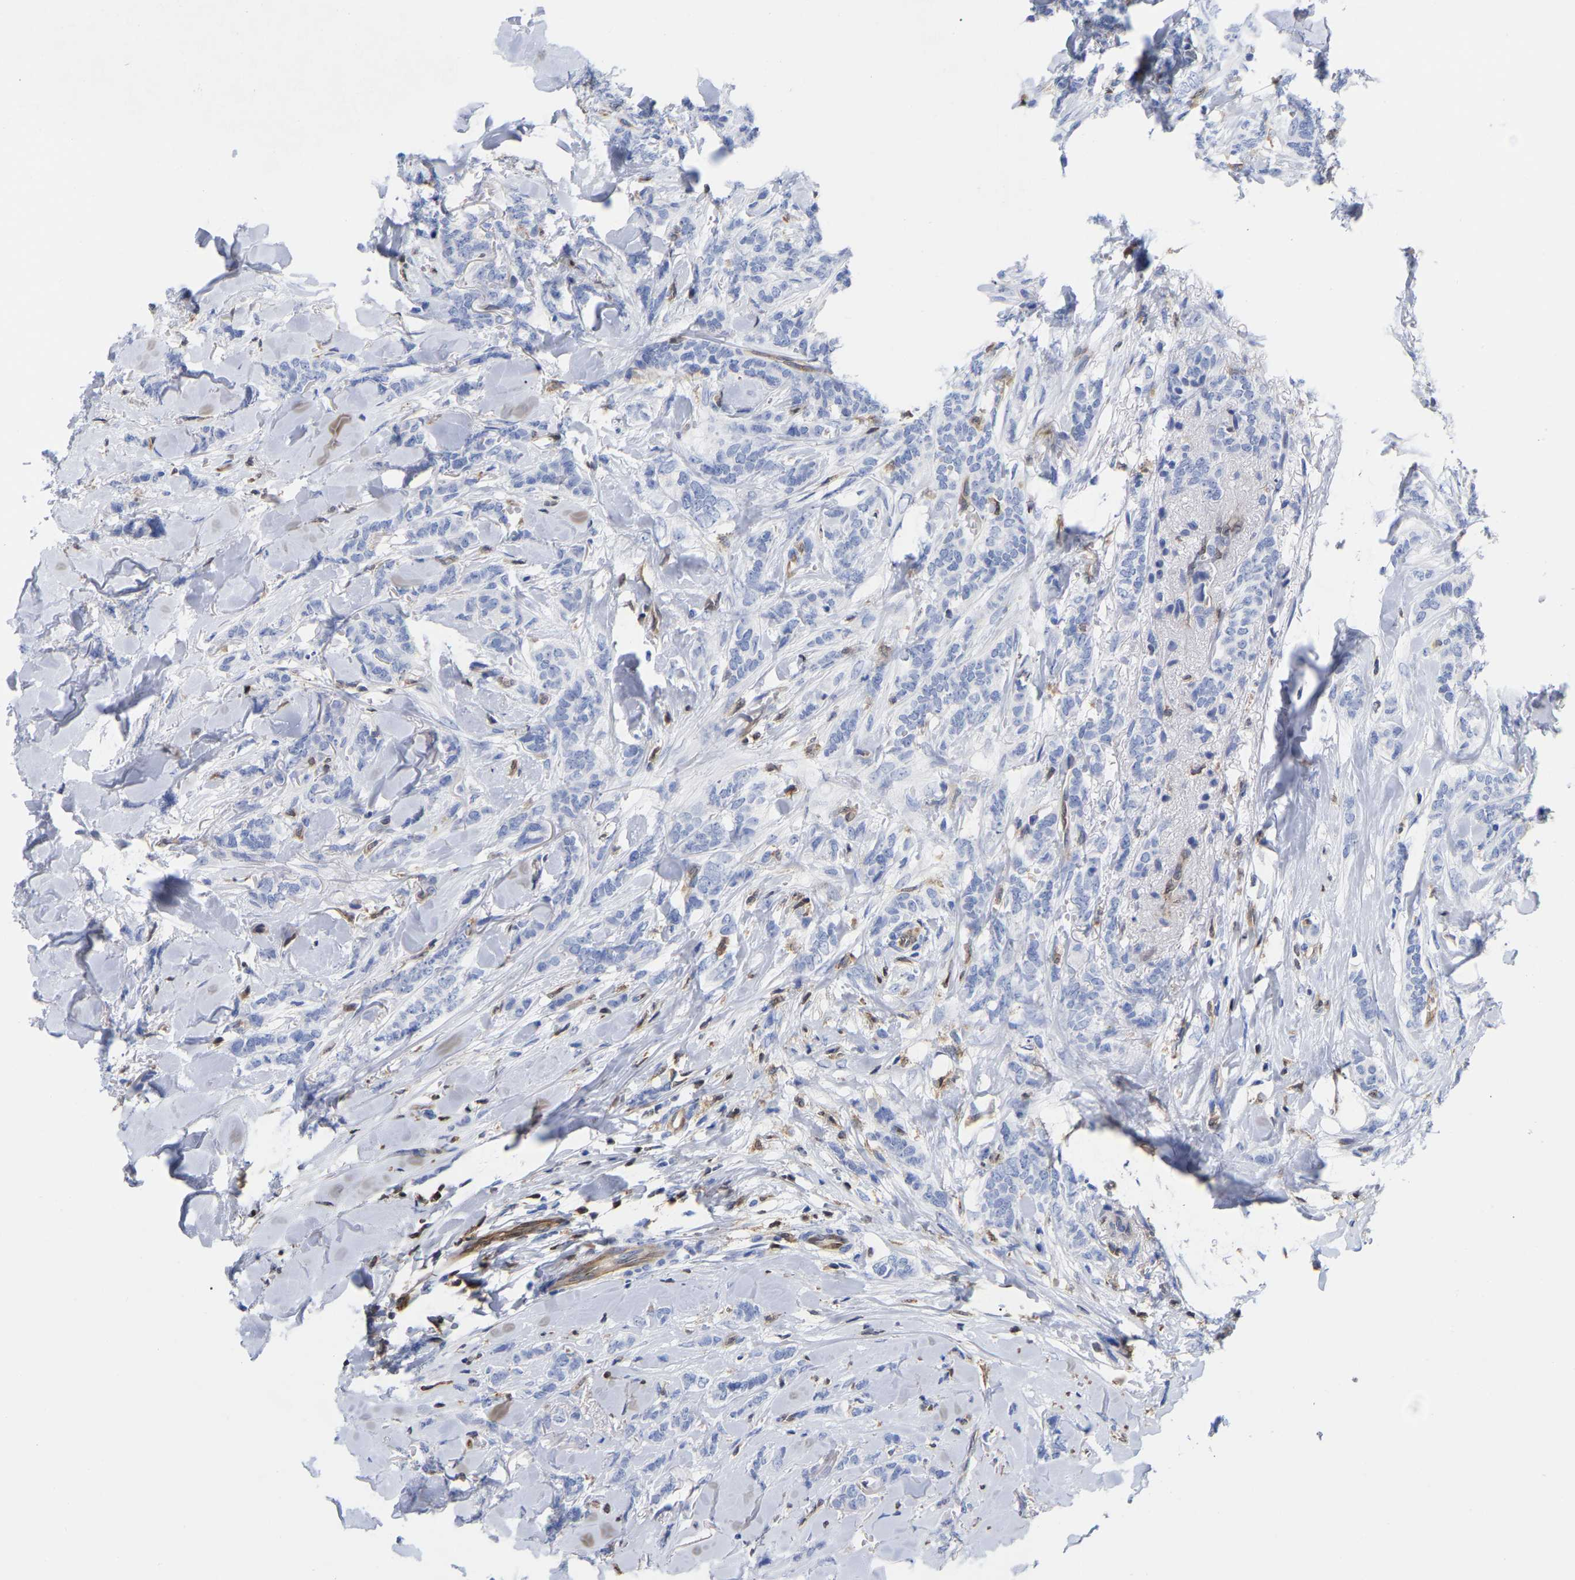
{"staining": {"intensity": "negative", "quantity": "none", "location": "none"}, "tissue": "breast cancer", "cell_type": "Tumor cells", "image_type": "cancer", "snomed": [{"axis": "morphology", "description": "Lobular carcinoma"}, {"axis": "topography", "description": "Skin"}, {"axis": "topography", "description": "Breast"}], "caption": "Immunohistochemistry (IHC) of human breast cancer (lobular carcinoma) exhibits no positivity in tumor cells.", "gene": "GIMAP4", "patient": {"sex": "female", "age": 46}}